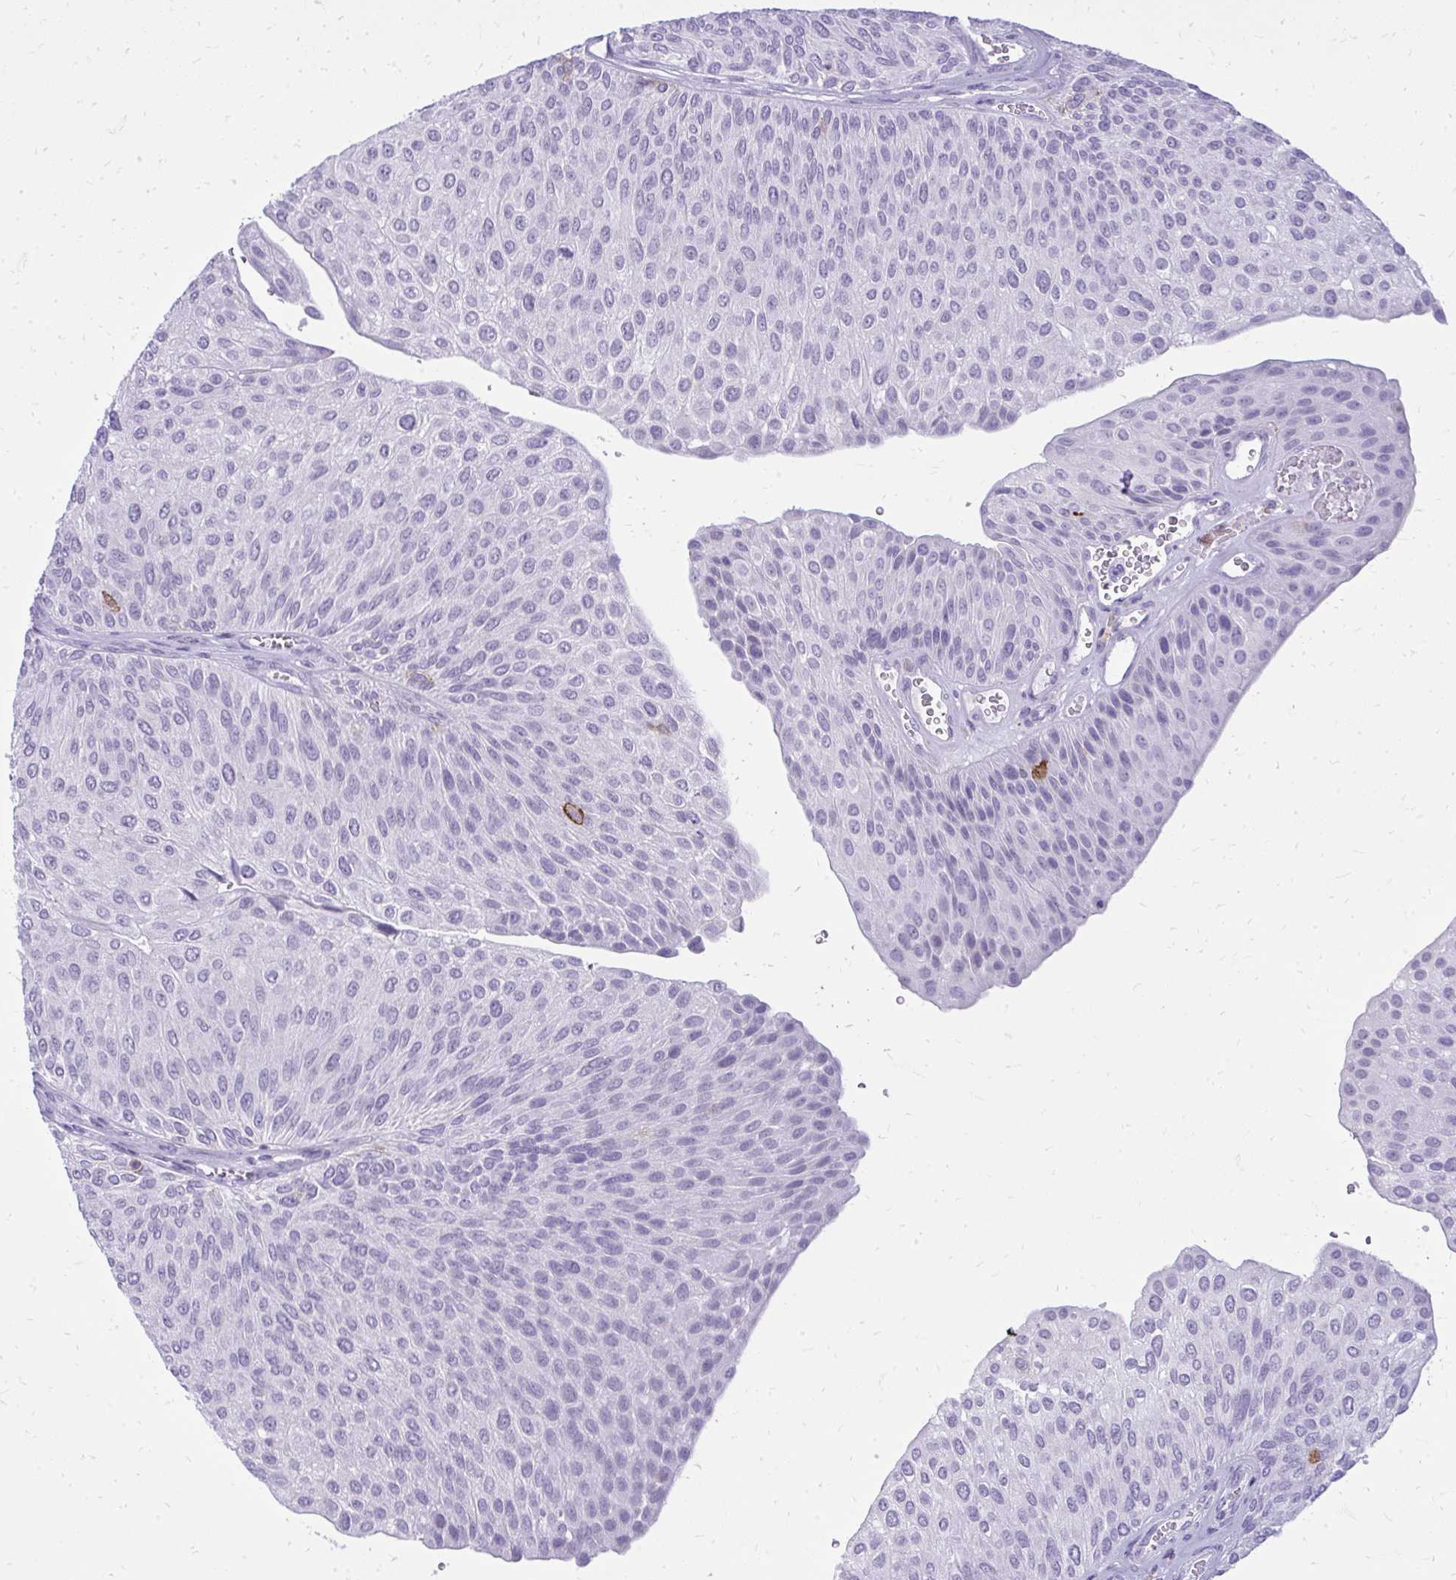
{"staining": {"intensity": "negative", "quantity": "none", "location": "none"}, "tissue": "urothelial cancer", "cell_type": "Tumor cells", "image_type": "cancer", "snomed": [{"axis": "morphology", "description": "Urothelial carcinoma, NOS"}, {"axis": "topography", "description": "Urinary bladder"}], "caption": "Immunohistochemistry histopathology image of neoplastic tissue: human transitional cell carcinoma stained with DAB reveals no significant protein expression in tumor cells.", "gene": "GPRIN3", "patient": {"sex": "male", "age": 67}}